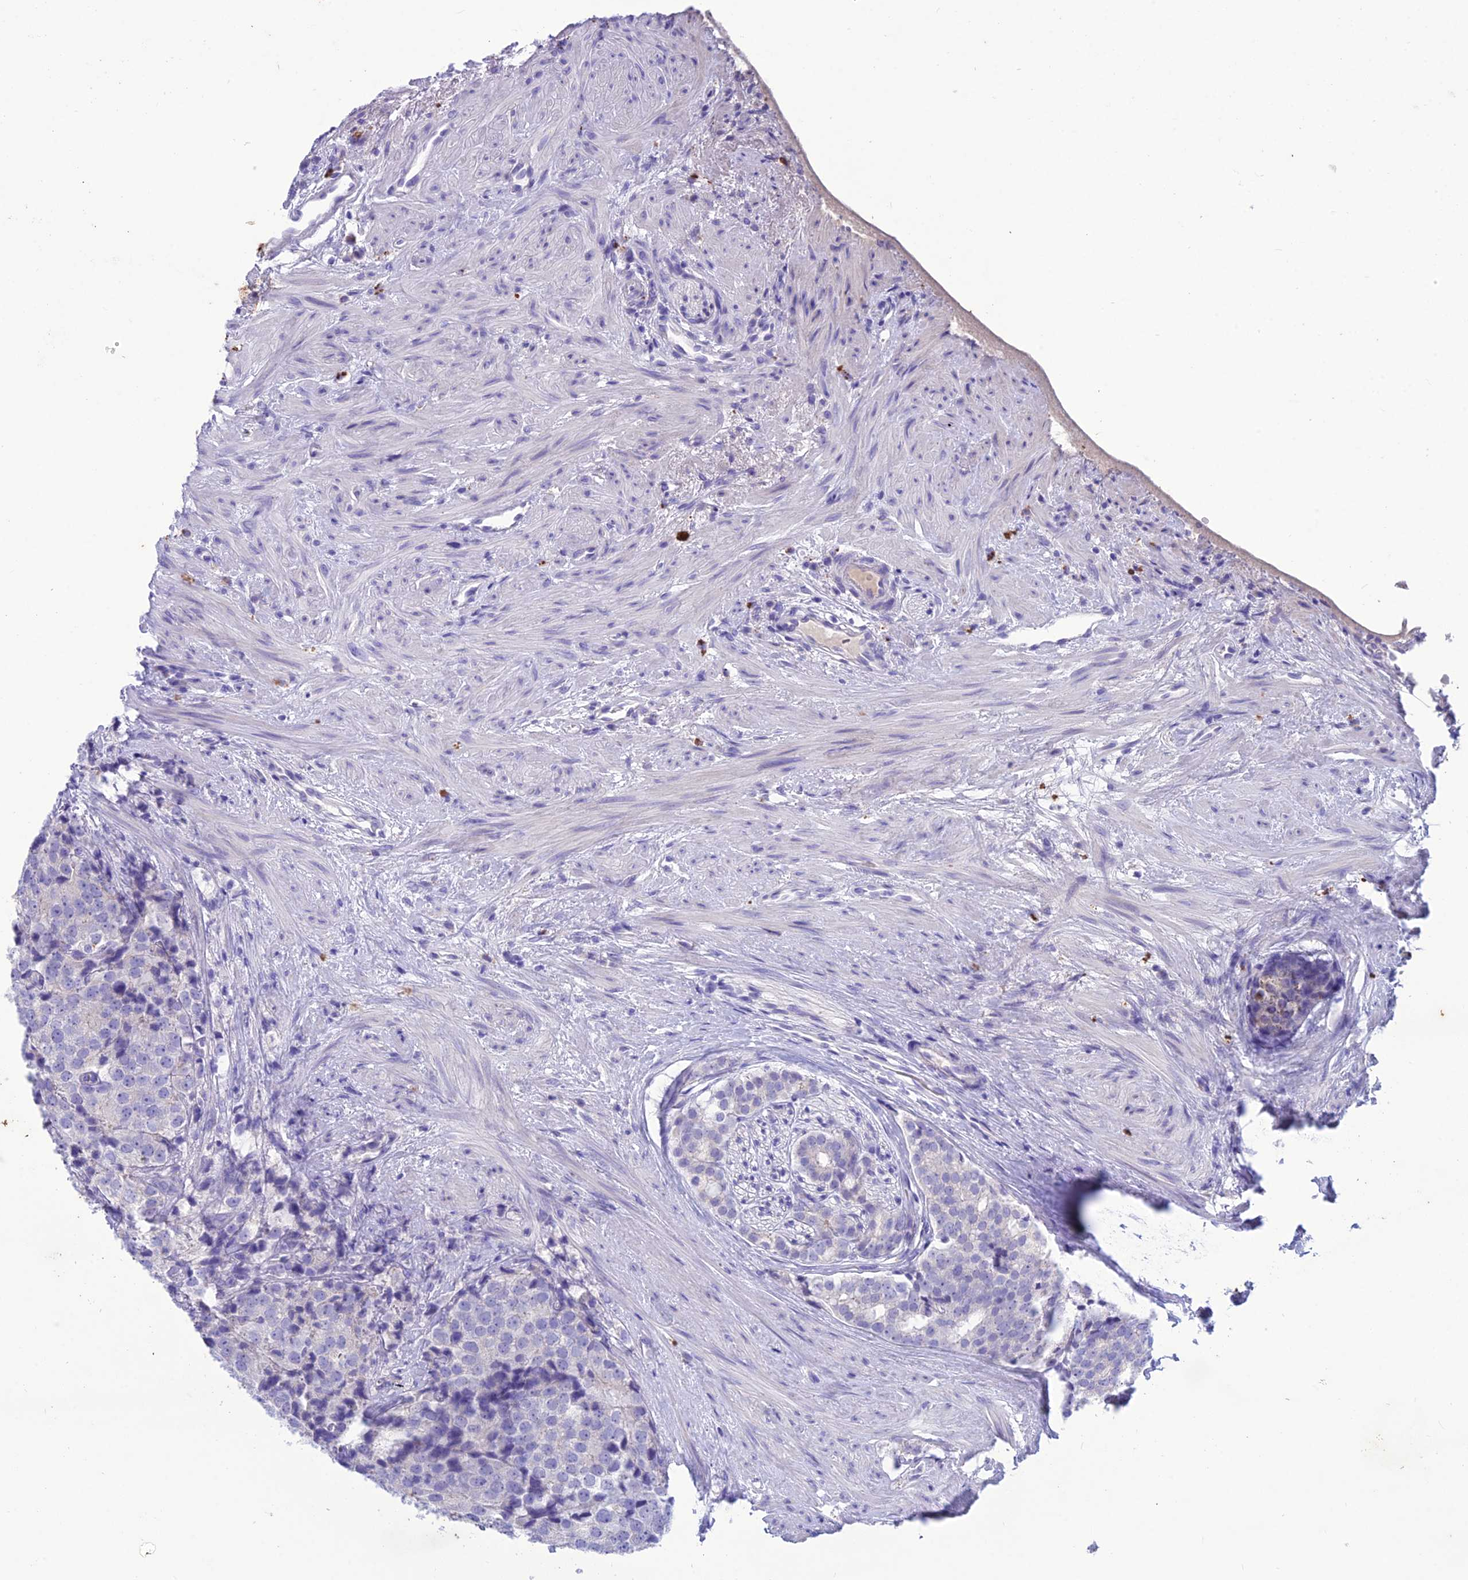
{"staining": {"intensity": "negative", "quantity": "none", "location": "none"}, "tissue": "prostate cancer", "cell_type": "Tumor cells", "image_type": "cancer", "snomed": [{"axis": "morphology", "description": "Adenocarcinoma, High grade"}, {"axis": "topography", "description": "Prostate"}], "caption": "Image shows no protein staining in tumor cells of prostate adenocarcinoma (high-grade) tissue.", "gene": "IFT172", "patient": {"sex": "male", "age": 49}}